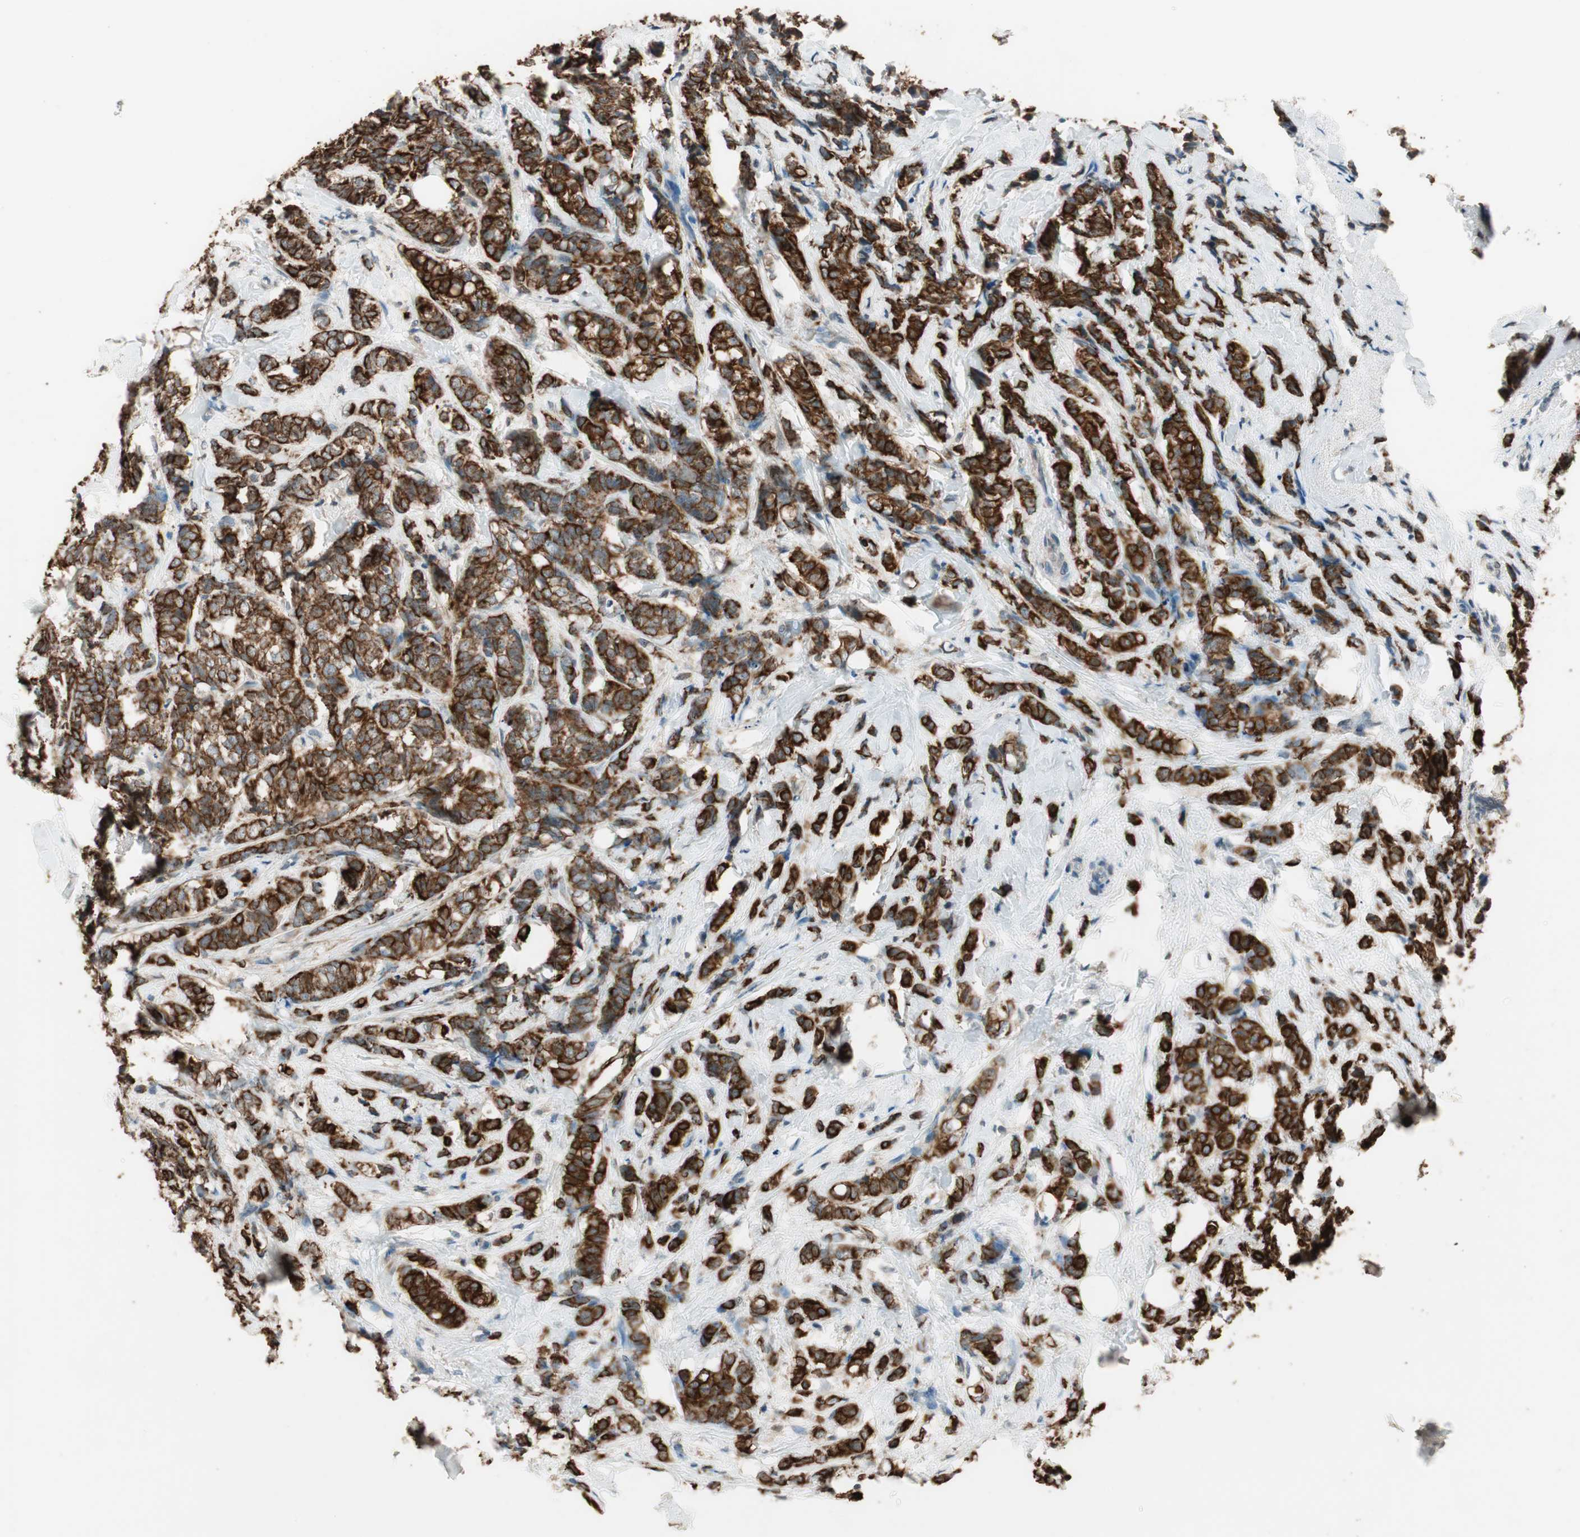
{"staining": {"intensity": "strong", "quantity": ">75%", "location": "cytoplasmic/membranous"}, "tissue": "breast cancer", "cell_type": "Tumor cells", "image_type": "cancer", "snomed": [{"axis": "morphology", "description": "Lobular carcinoma"}, {"axis": "topography", "description": "Breast"}], "caption": "Immunohistochemical staining of human breast cancer (lobular carcinoma) exhibits high levels of strong cytoplasmic/membranous positivity in approximately >75% of tumor cells. Using DAB (brown) and hematoxylin (blue) stains, captured at high magnification using brightfield microscopy.", "gene": "TRIM21", "patient": {"sex": "female", "age": 60}}